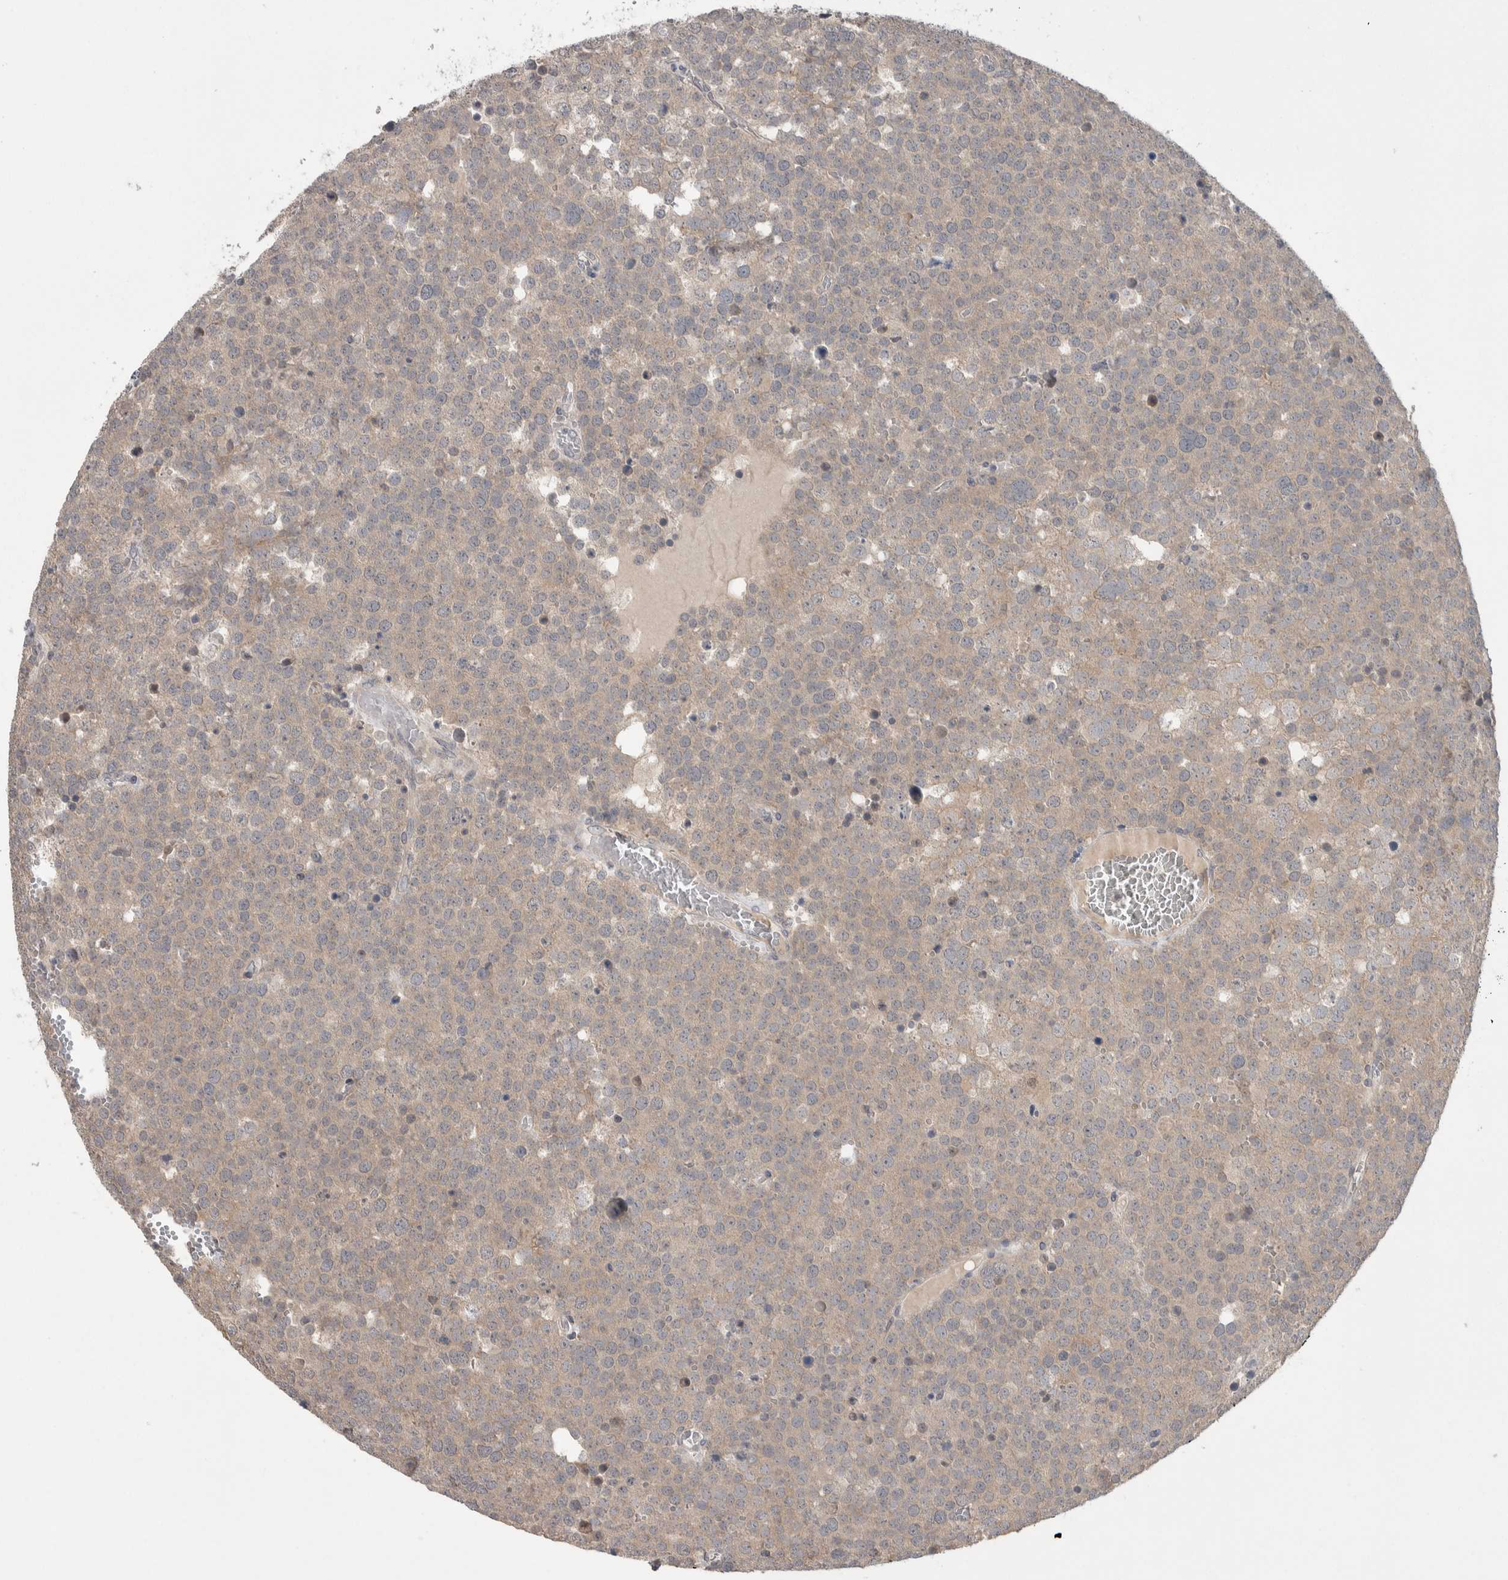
{"staining": {"intensity": "weak", "quantity": "25%-75%", "location": "cytoplasmic/membranous"}, "tissue": "testis cancer", "cell_type": "Tumor cells", "image_type": "cancer", "snomed": [{"axis": "morphology", "description": "Seminoma, NOS"}, {"axis": "topography", "description": "Testis"}], "caption": "About 25%-75% of tumor cells in human testis cancer (seminoma) exhibit weak cytoplasmic/membranous protein staining as visualized by brown immunohistochemical staining.", "gene": "CUL2", "patient": {"sex": "male", "age": 71}}